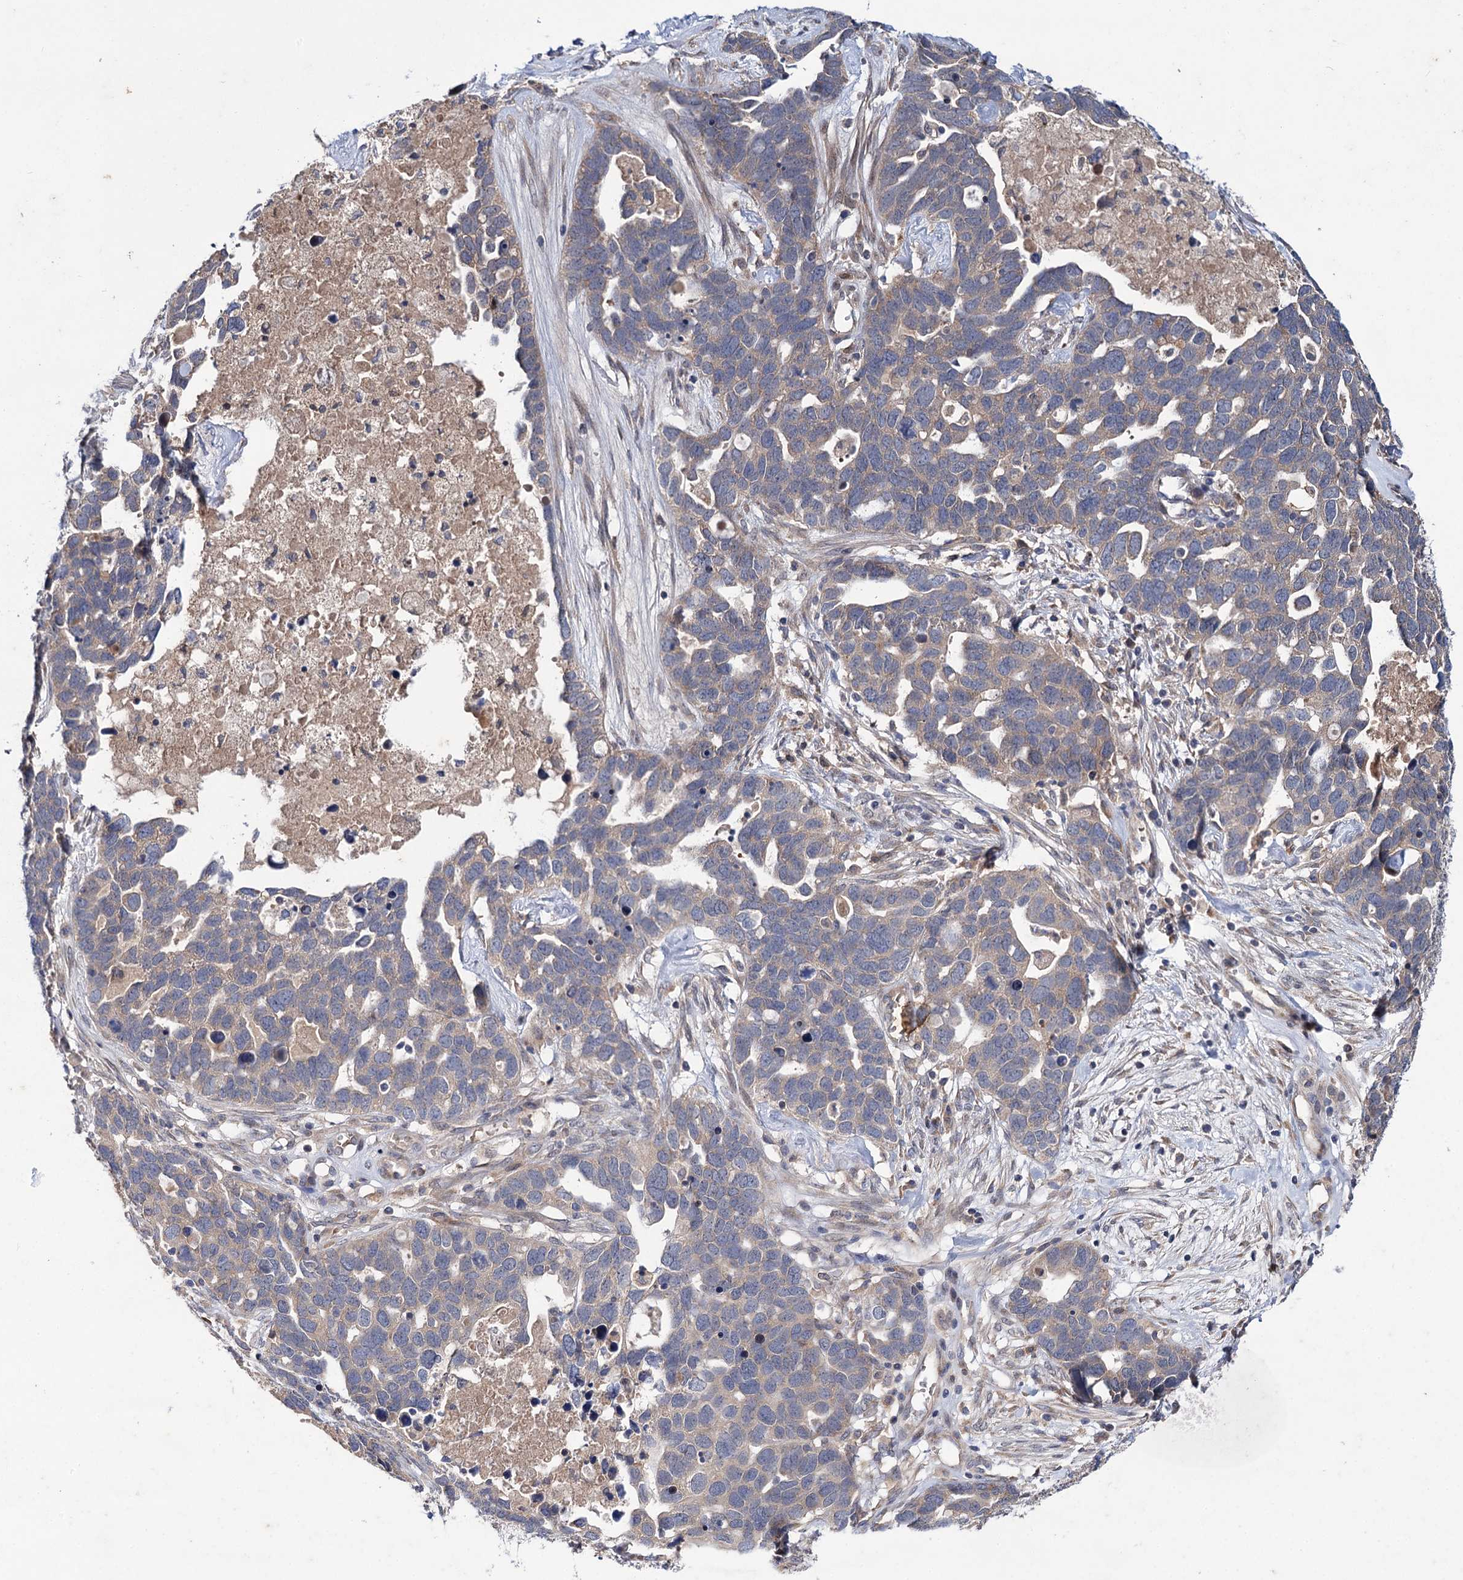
{"staining": {"intensity": "weak", "quantity": "<25%", "location": "cytoplasmic/membranous"}, "tissue": "ovarian cancer", "cell_type": "Tumor cells", "image_type": "cancer", "snomed": [{"axis": "morphology", "description": "Cystadenocarcinoma, serous, NOS"}, {"axis": "topography", "description": "Ovary"}], "caption": "Micrograph shows no protein staining in tumor cells of ovarian cancer tissue.", "gene": "PTPN3", "patient": {"sex": "female", "age": 54}}